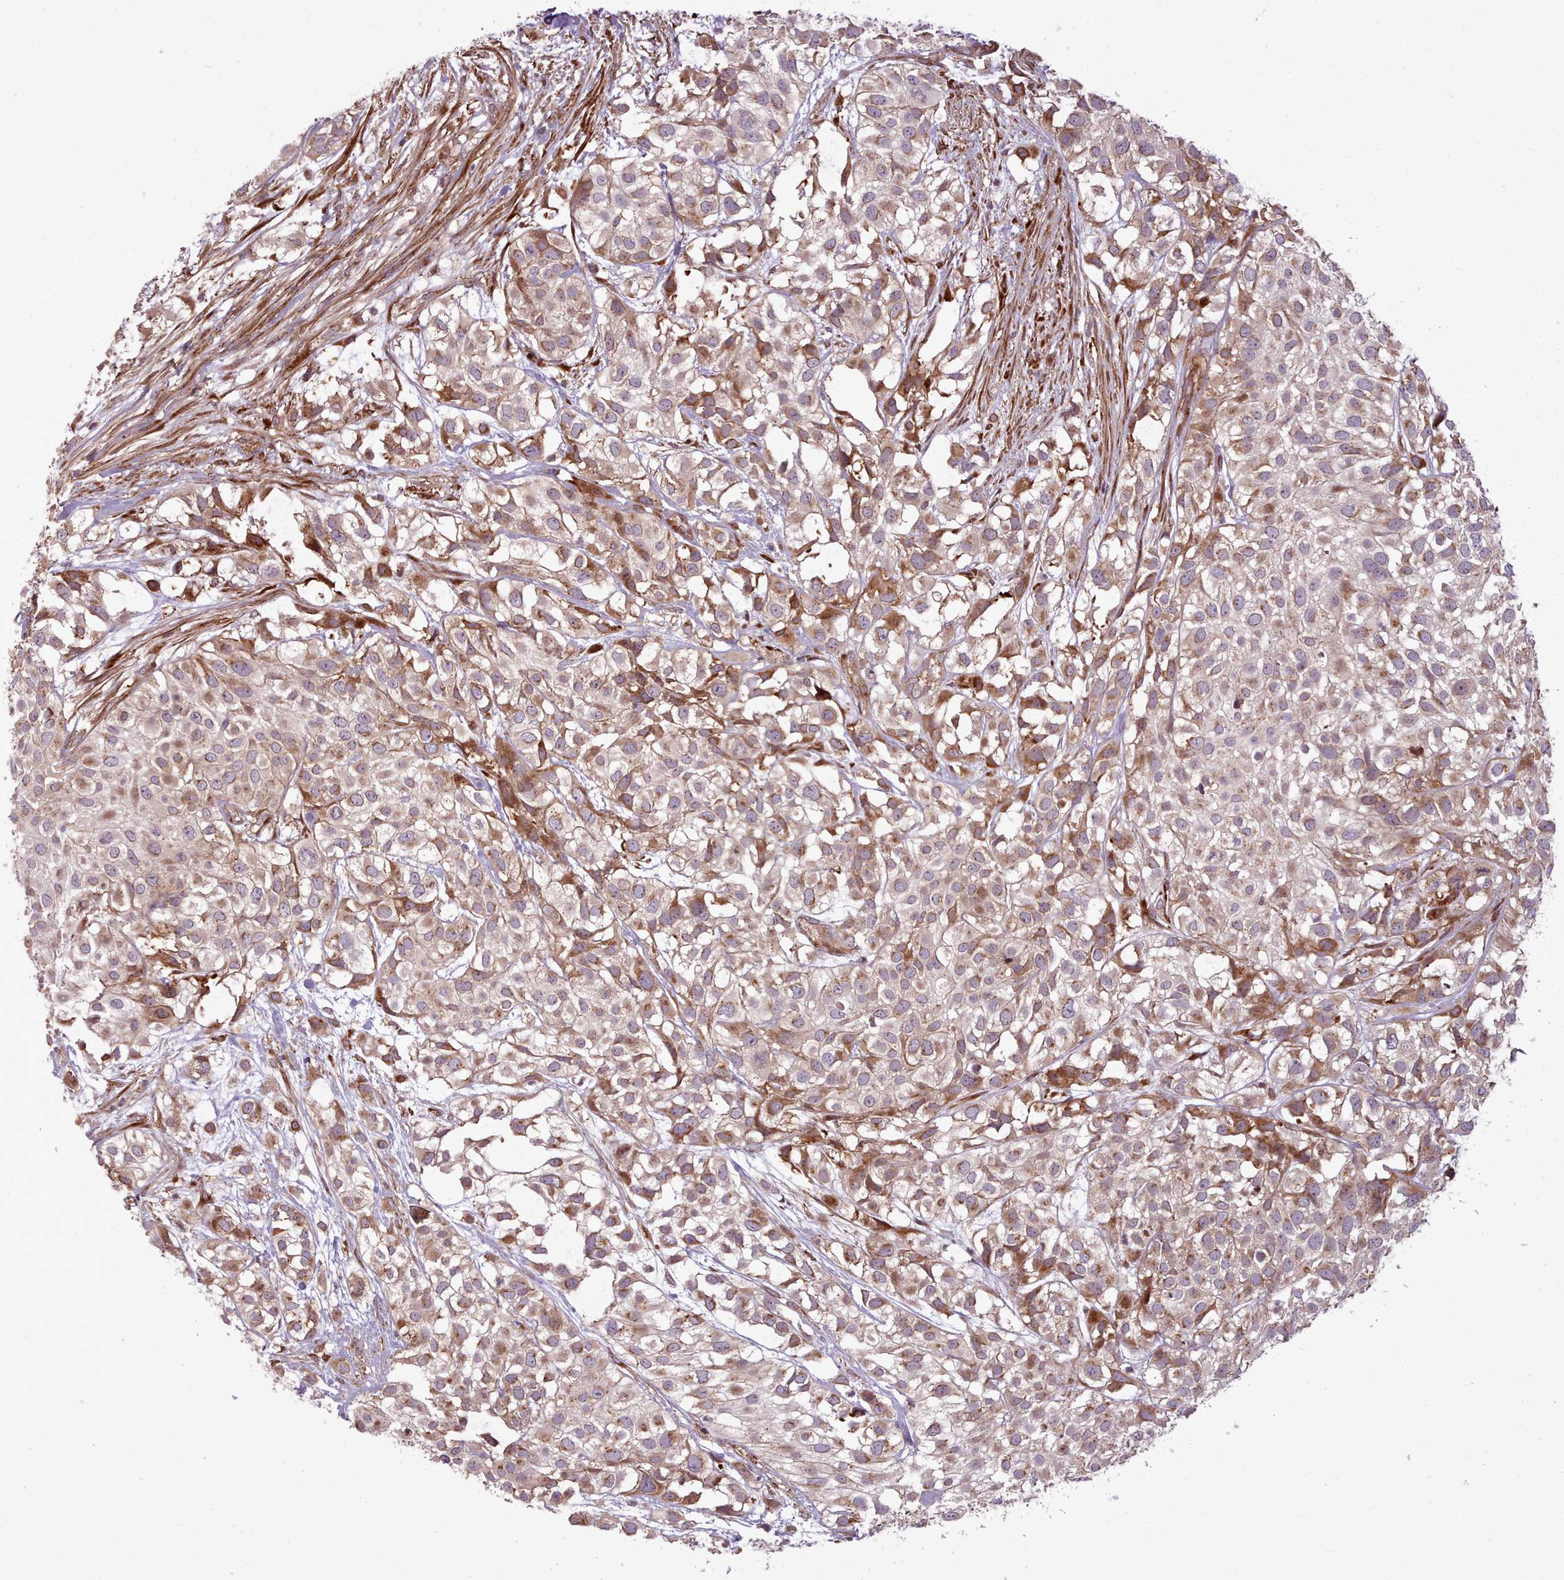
{"staining": {"intensity": "moderate", "quantity": "25%-75%", "location": "cytoplasmic/membranous"}, "tissue": "urothelial cancer", "cell_type": "Tumor cells", "image_type": "cancer", "snomed": [{"axis": "morphology", "description": "Urothelial carcinoma, High grade"}, {"axis": "topography", "description": "Urinary bladder"}], "caption": "Protein staining of urothelial cancer tissue displays moderate cytoplasmic/membranous positivity in approximately 25%-75% of tumor cells.", "gene": "NLRP7", "patient": {"sex": "male", "age": 56}}